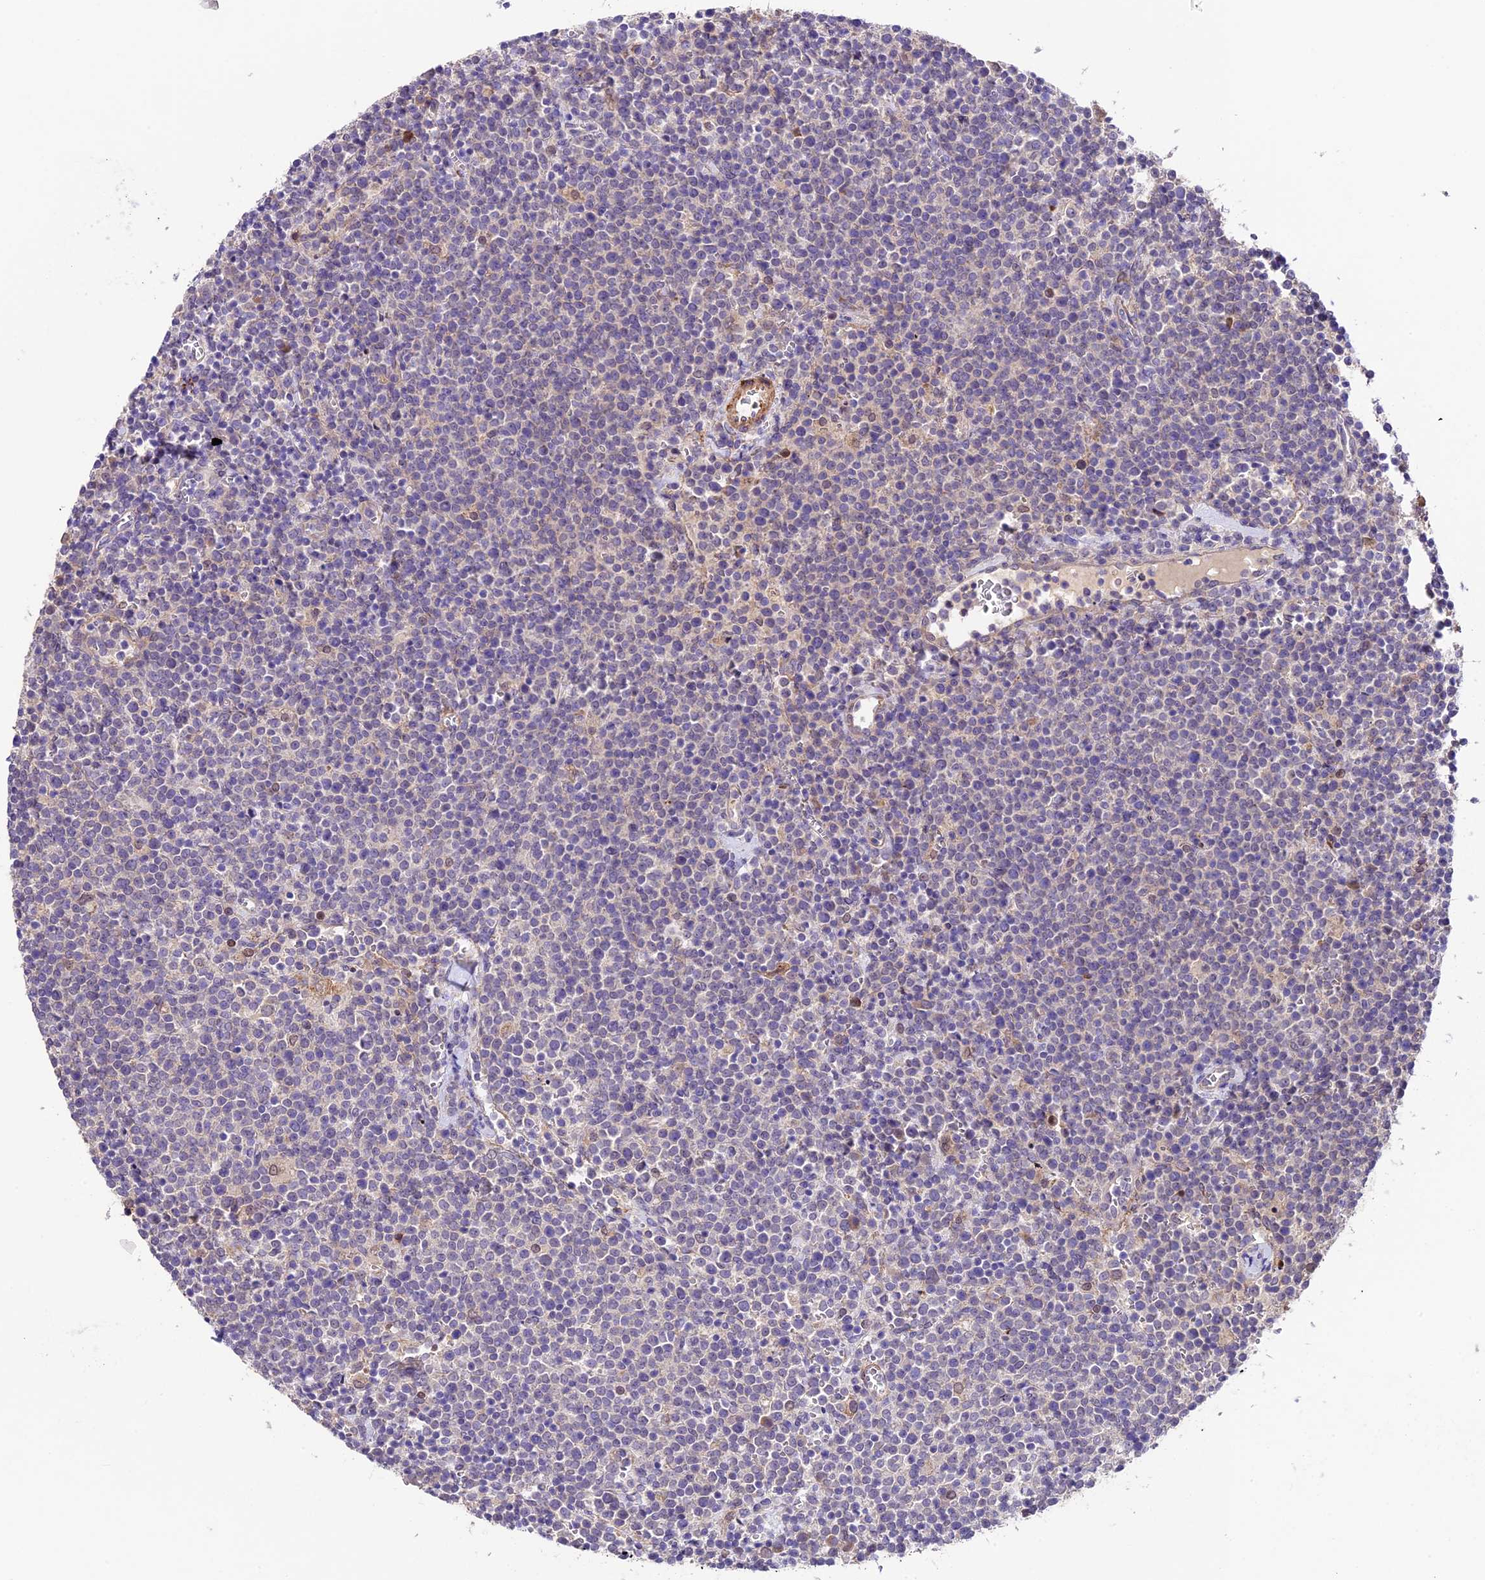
{"staining": {"intensity": "negative", "quantity": "none", "location": "none"}, "tissue": "lymphoma", "cell_type": "Tumor cells", "image_type": "cancer", "snomed": [{"axis": "morphology", "description": "Malignant lymphoma, non-Hodgkin's type, High grade"}, {"axis": "topography", "description": "Lymph node"}], "caption": "Immunohistochemistry of lymphoma reveals no expression in tumor cells.", "gene": "LSM7", "patient": {"sex": "male", "age": 61}}